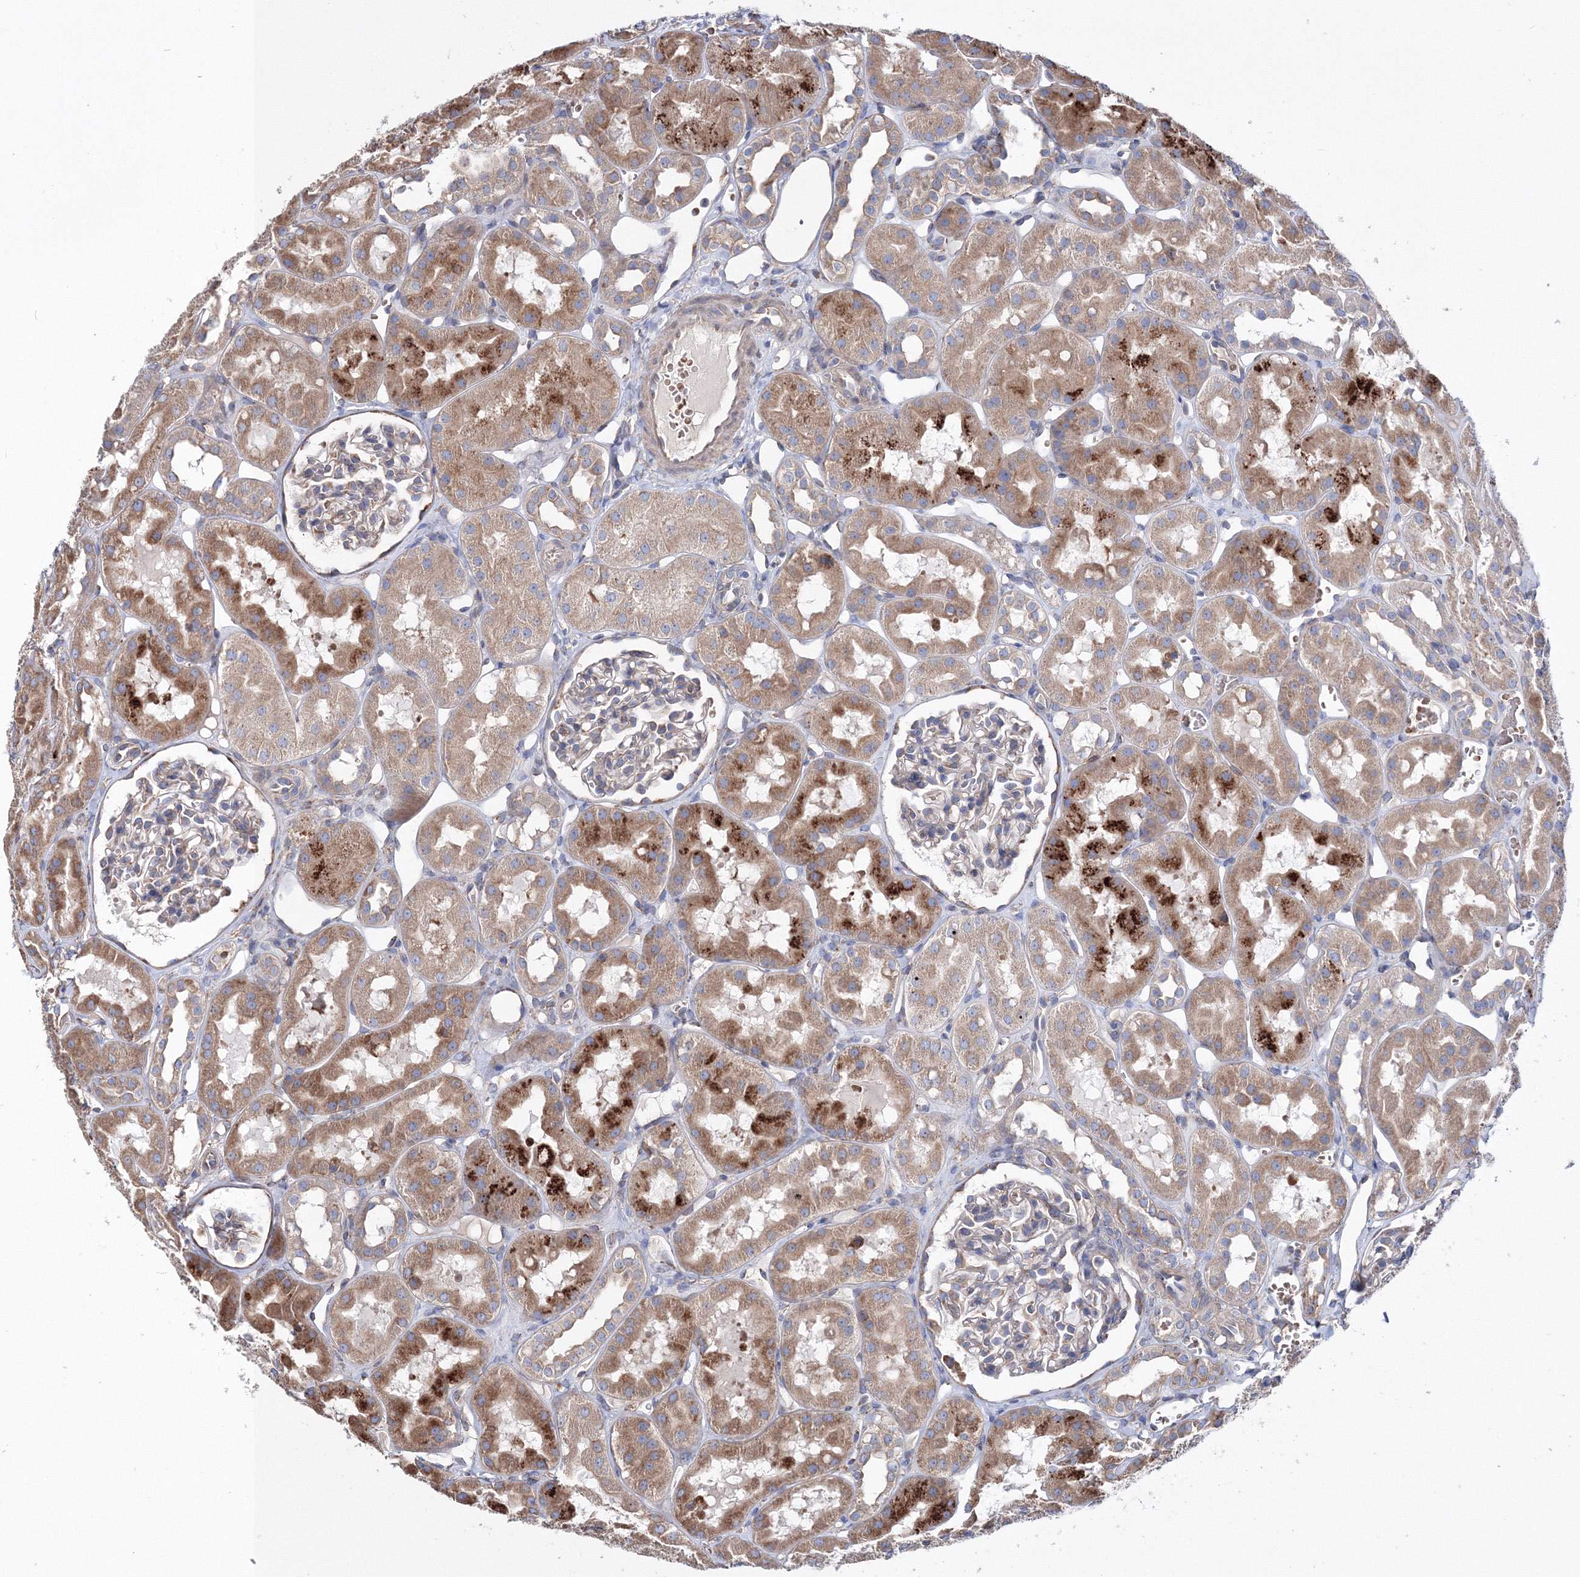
{"staining": {"intensity": "negative", "quantity": "none", "location": "none"}, "tissue": "kidney", "cell_type": "Cells in glomeruli", "image_type": "normal", "snomed": [{"axis": "morphology", "description": "Normal tissue, NOS"}, {"axis": "topography", "description": "Kidney"}], "caption": "The image exhibits no significant staining in cells in glomeruli of kidney. (DAB immunohistochemistry (IHC), high magnification).", "gene": "VPS8", "patient": {"sex": "male", "age": 16}}